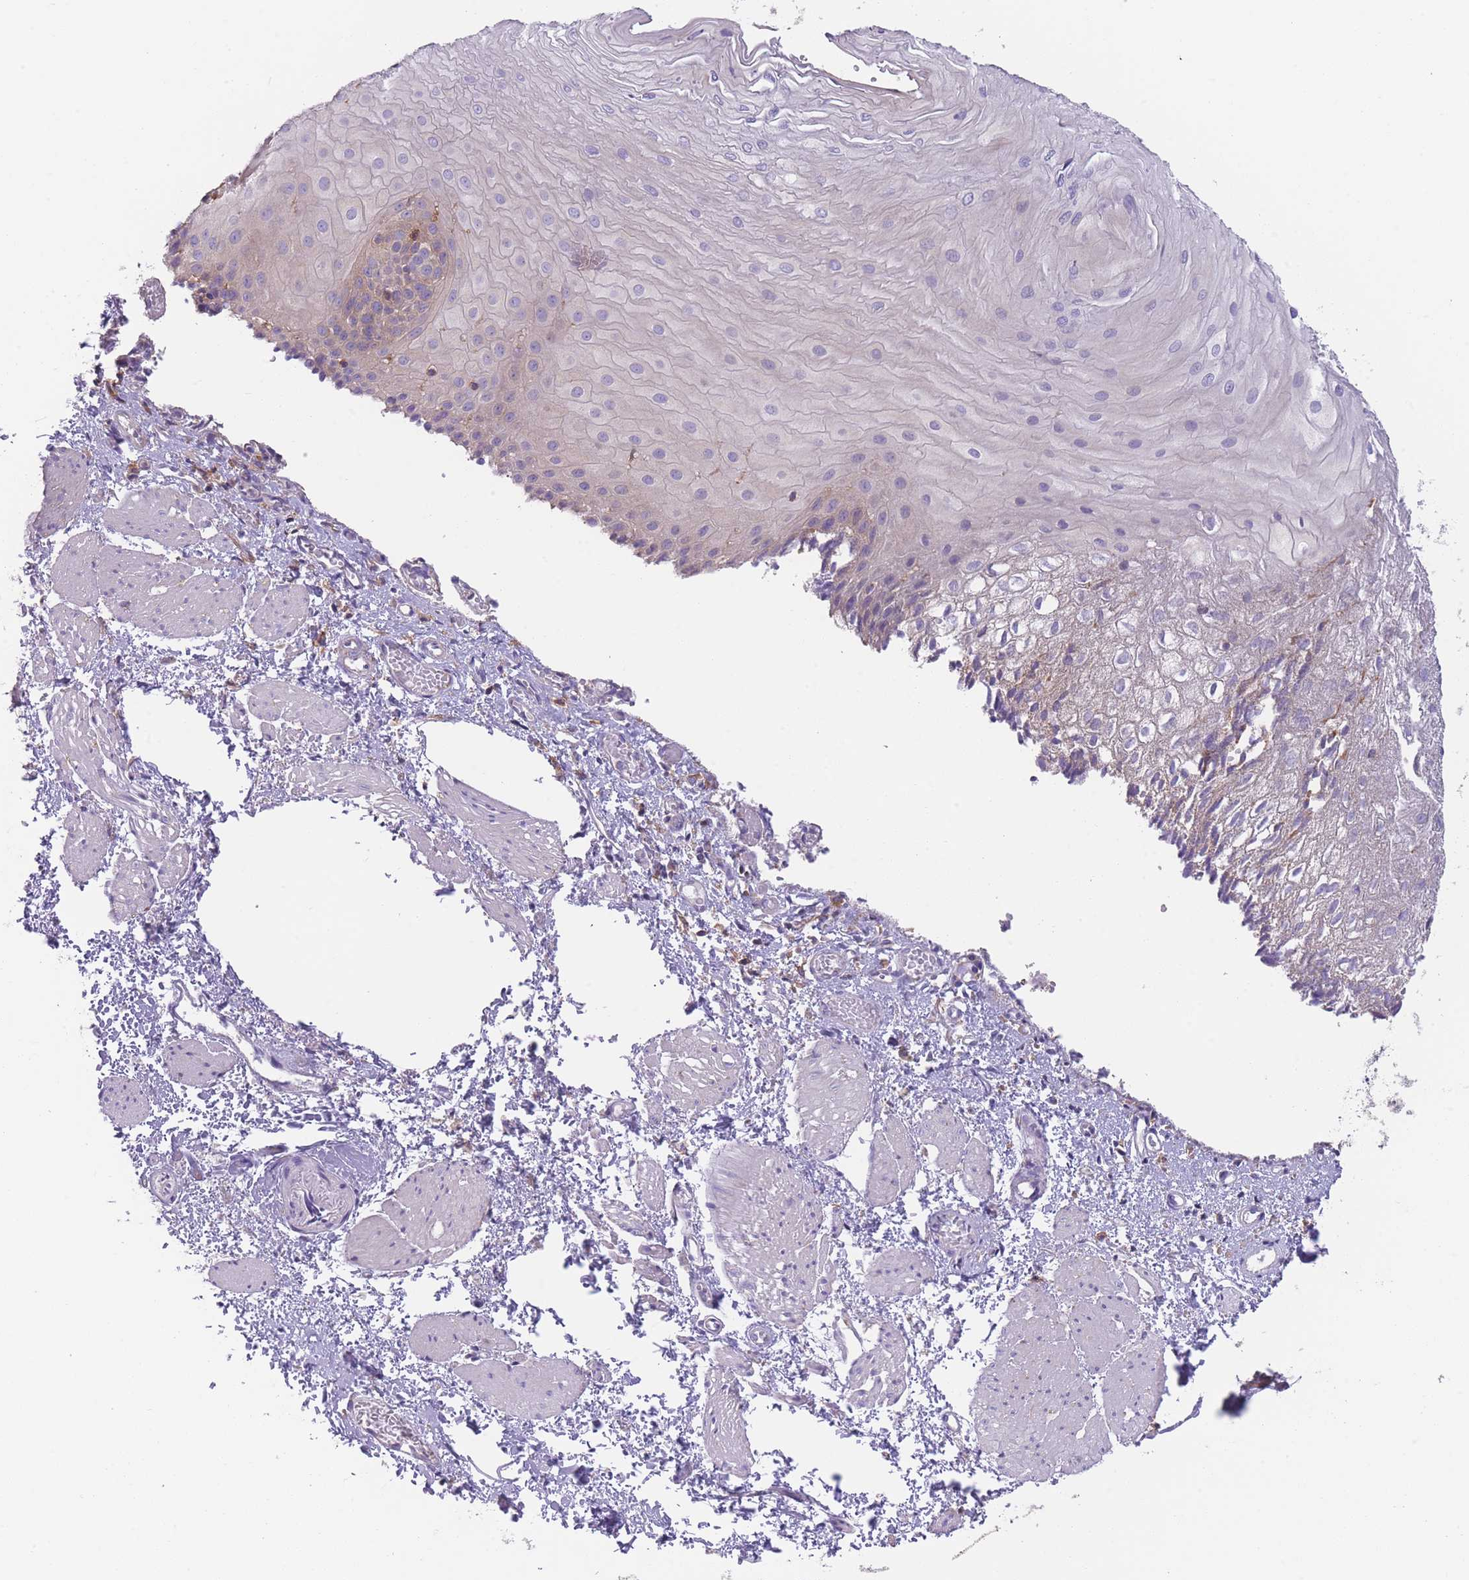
{"staining": {"intensity": "negative", "quantity": "none", "location": "none"}, "tissue": "esophagus", "cell_type": "Squamous epithelial cells", "image_type": "normal", "snomed": [{"axis": "morphology", "description": "Normal tissue, NOS"}, {"axis": "topography", "description": "Esophagus"}], "caption": "IHC image of normal human esophagus stained for a protein (brown), which demonstrates no staining in squamous epithelial cells.", "gene": "PRKAR1A", "patient": {"sex": "male", "age": 69}}